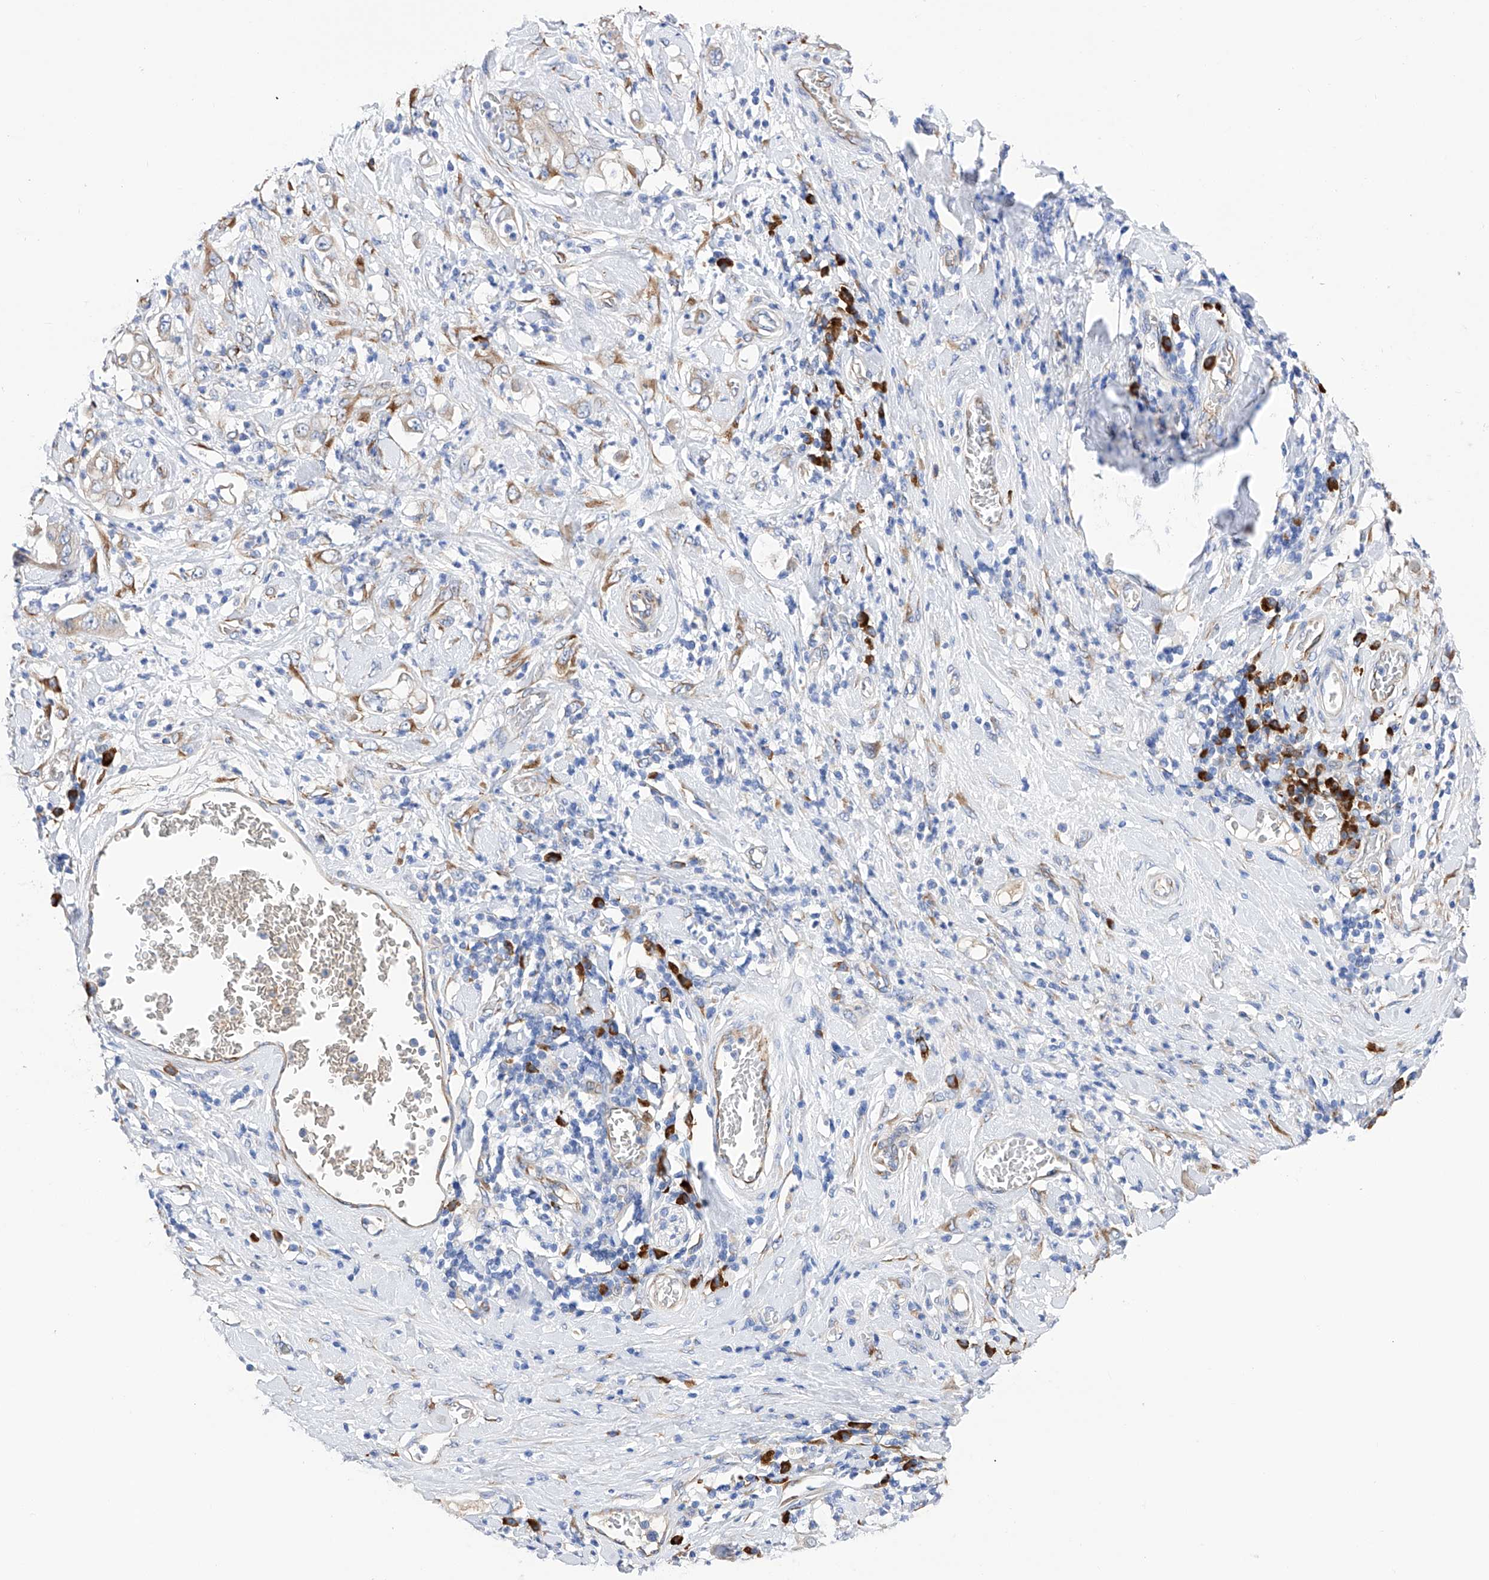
{"staining": {"intensity": "moderate", "quantity": "<25%", "location": "cytoplasmic/membranous"}, "tissue": "stomach cancer", "cell_type": "Tumor cells", "image_type": "cancer", "snomed": [{"axis": "morphology", "description": "Adenocarcinoma, NOS"}, {"axis": "topography", "description": "Stomach"}], "caption": "DAB immunohistochemical staining of stomach cancer demonstrates moderate cytoplasmic/membranous protein staining in about <25% of tumor cells.", "gene": "PDIA5", "patient": {"sex": "female", "age": 73}}